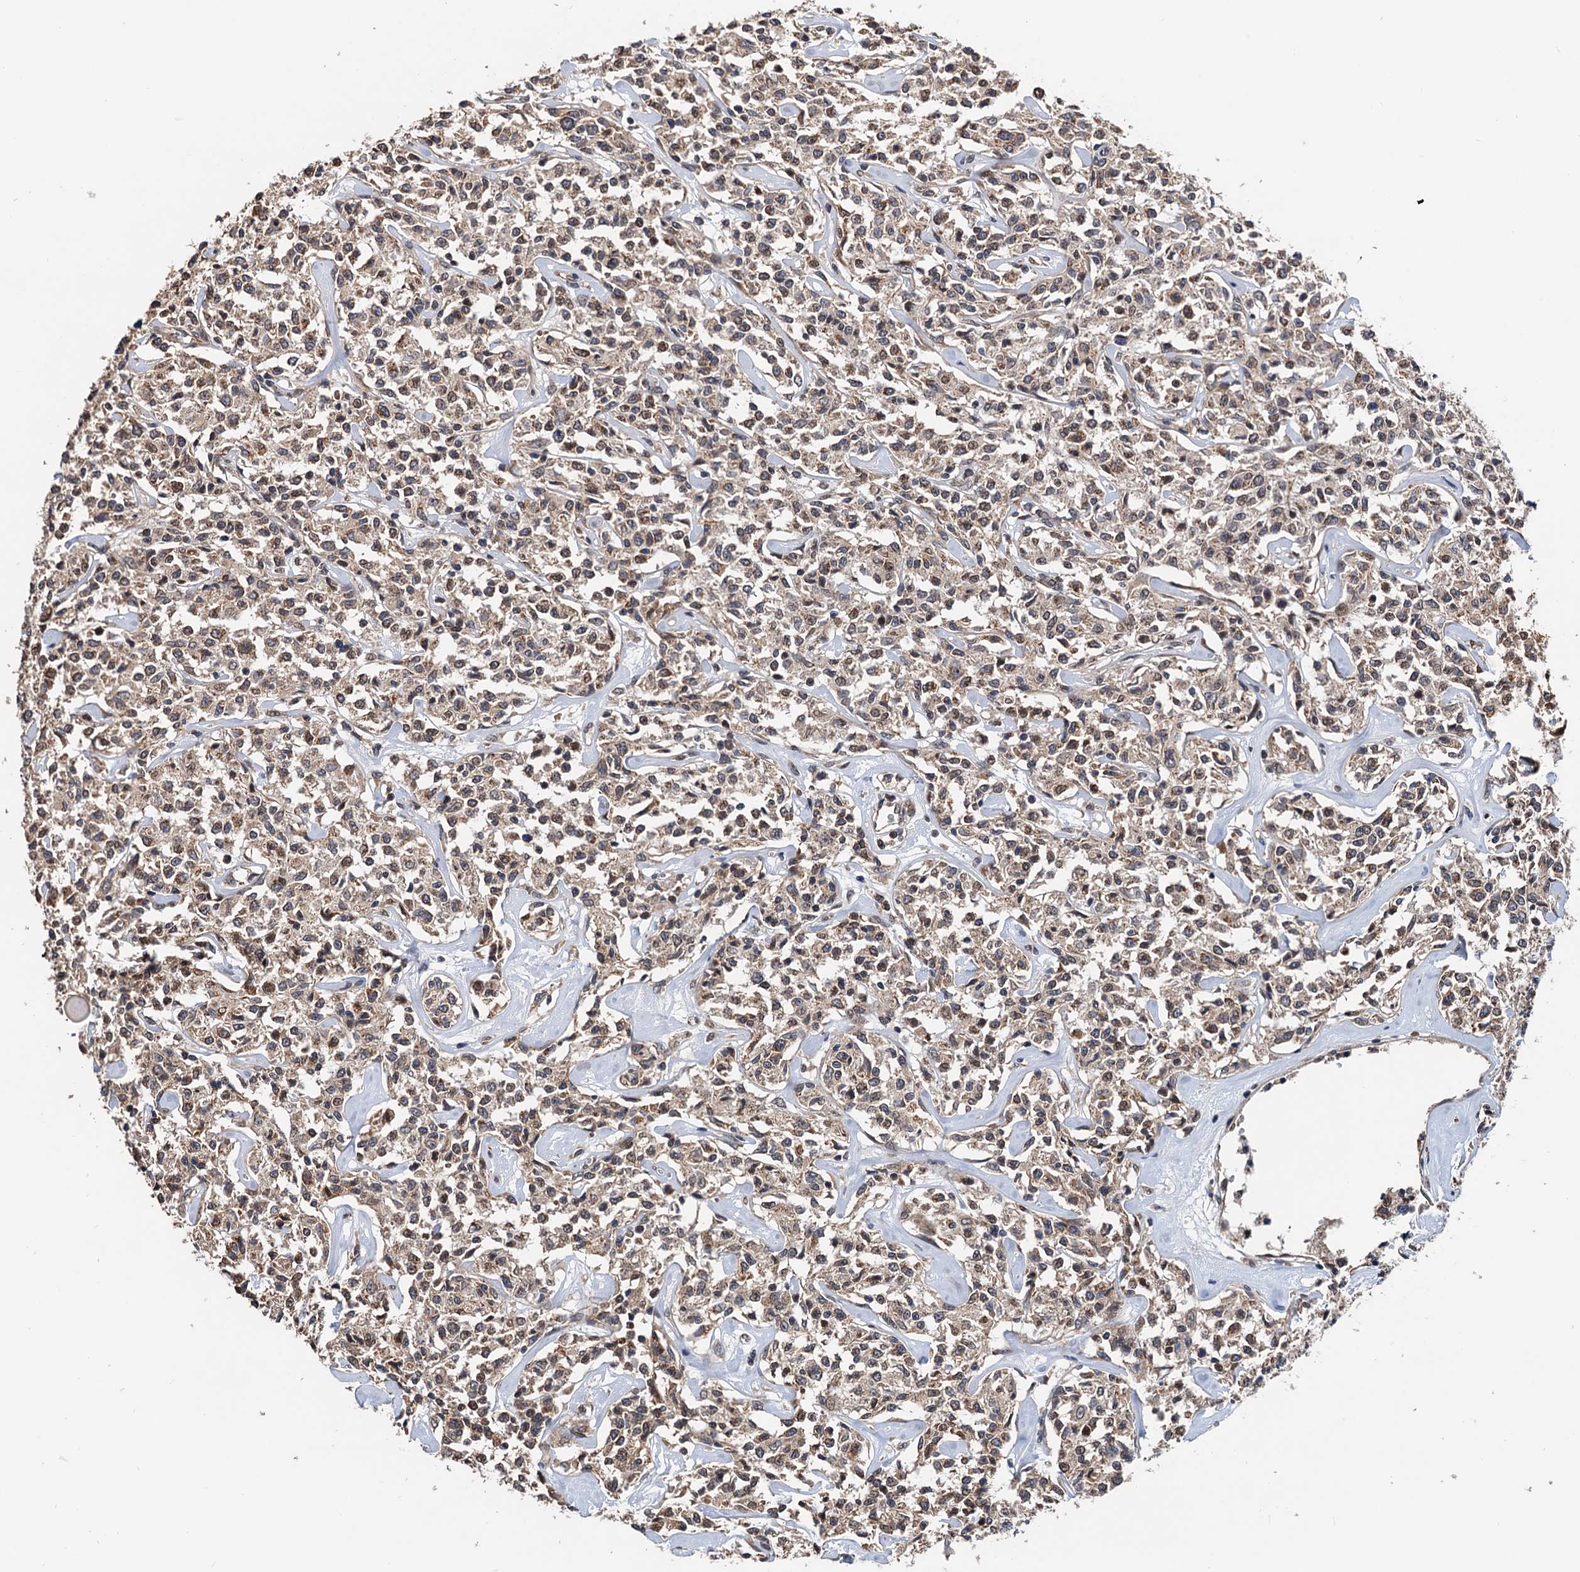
{"staining": {"intensity": "moderate", "quantity": ">75%", "location": "cytoplasmic/membranous"}, "tissue": "lymphoma", "cell_type": "Tumor cells", "image_type": "cancer", "snomed": [{"axis": "morphology", "description": "Malignant lymphoma, non-Hodgkin's type, Low grade"}, {"axis": "topography", "description": "Small intestine"}], "caption": "Tumor cells show medium levels of moderate cytoplasmic/membranous expression in about >75% of cells in human malignant lymphoma, non-Hodgkin's type (low-grade).", "gene": "NAA16", "patient": {"sex": "female", "age": 59}}